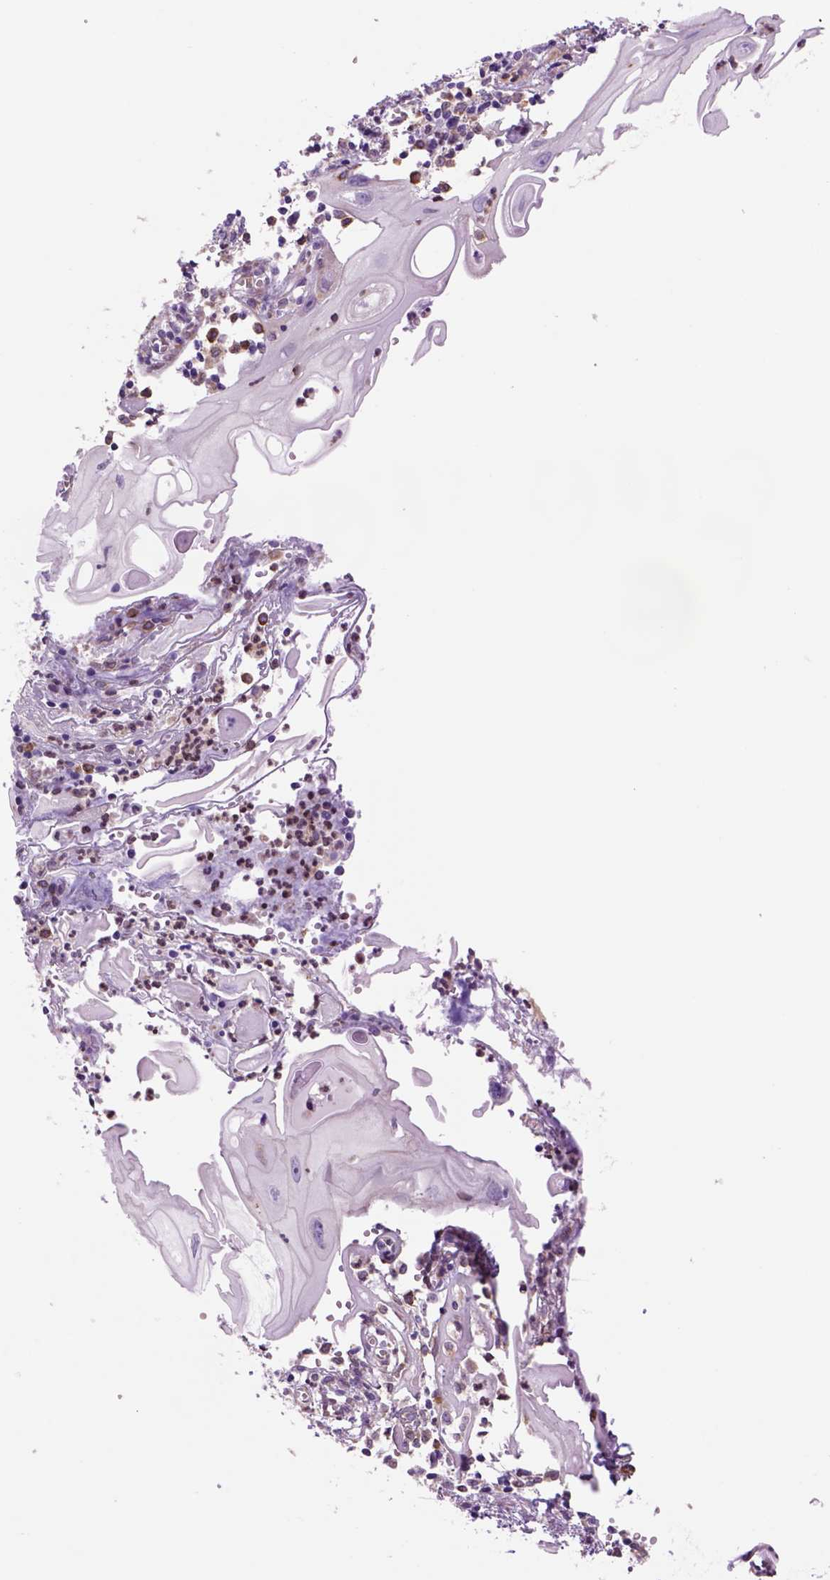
{"staining": {"intensity": "negative", "quantity": "none", "location": "none"}, "tissue": "cervical cancer", "cell_type": "Tumor cells", "image_type": "cancer", "snomed": [{"axis": "morphology", "description": "Squamous cell carcinoma, NOS"}, {"axis": "topography", "description": "Cervix"}], "caption": "This photomicrograph is of cervical cancer (squamous cell carcinoma) stained with IHC to label a protein in brown with the nuclei are counter-stained blue. There is no staining in tumor cells.", "gene": "PIAS3", "patient": {"sex": "female", "age": 30}}